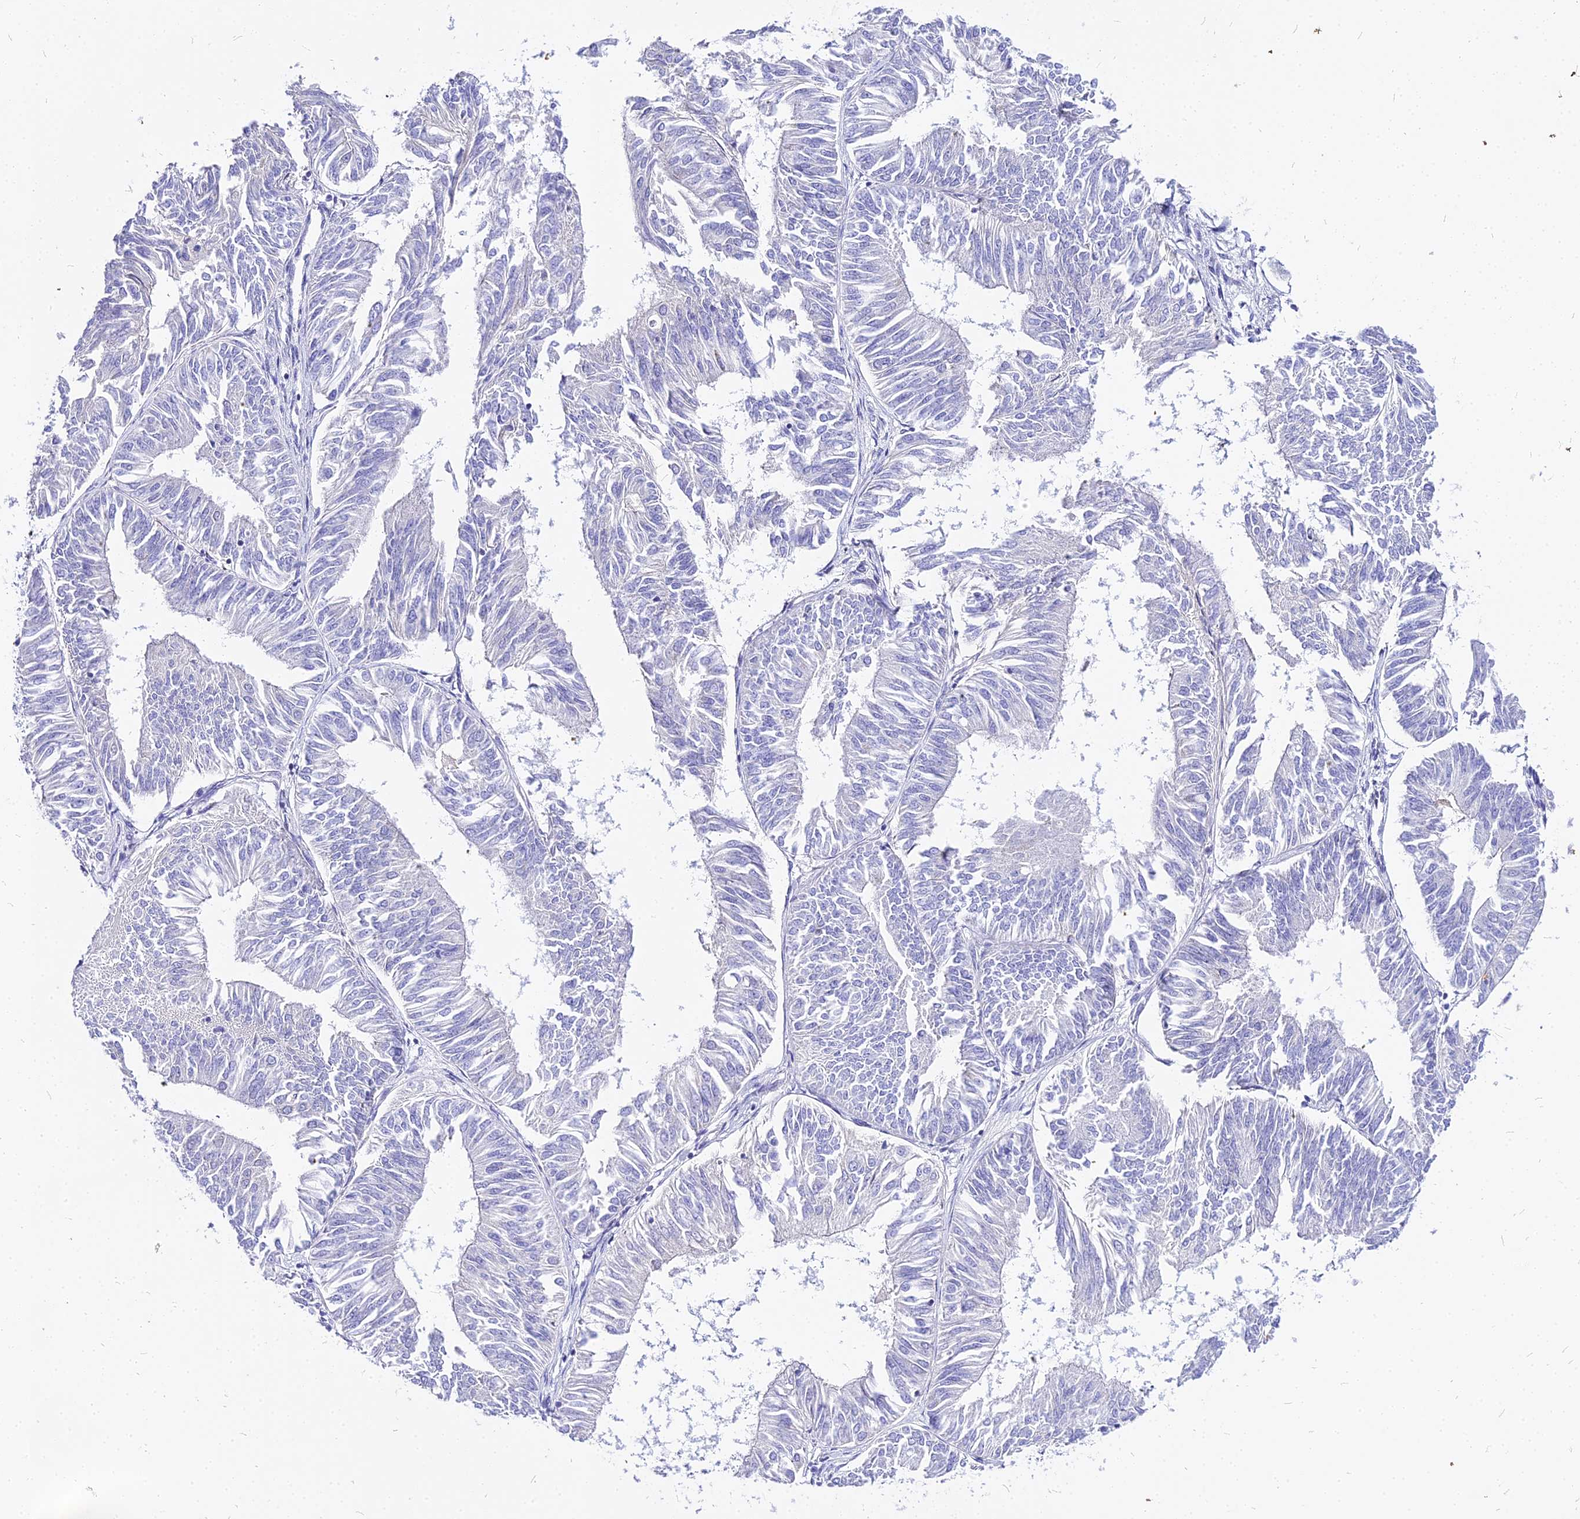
{"staining": {"intensity": "negative", "quantity": "none", "location": "none"}, "tissue": "endometrial cancer", "cell_type": "Tumor cells", "image_type": "cancer", "snomed": [{"axis": "morphology", "description": "Adenocarcinoma, NOS"}, {"axis": "topography", "description": "Endometrium"}], "caption": "Human endometrial cancer (adenocarcinoma) stained for a protein using IHC reveals no staining in tumor cells.", "gene": "CARD18", "patient": {"sex": "female", "age": 58}}